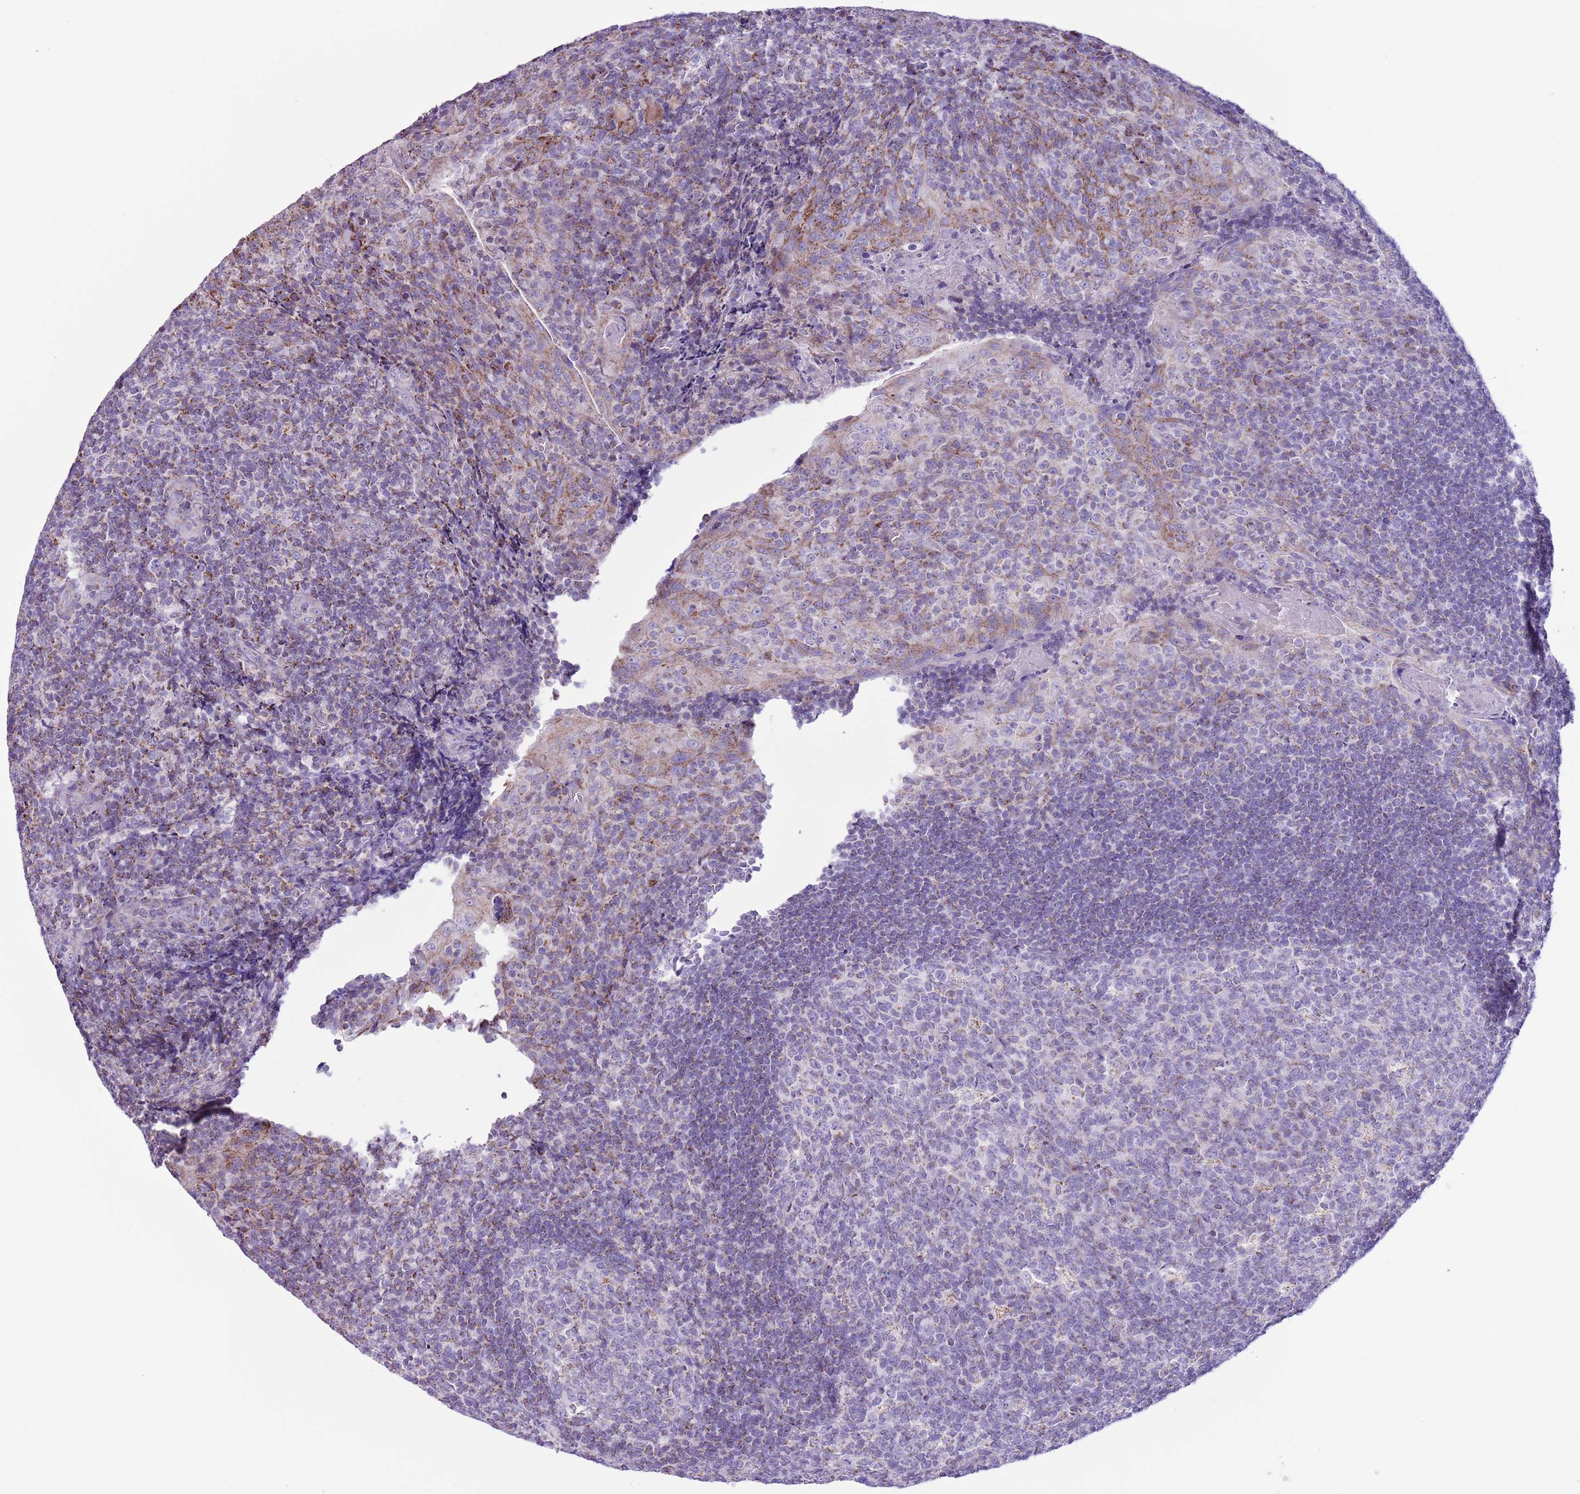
{"staining": {"intensity": "weak", "quantity": "<25%", "location": "cytoplasmic/membranous"}, "tissue": "tonsil", "cell_type": "Germinal center cells", "image_type": "normal", "snomed": [{"axis": "morphology", "description": "Normal tissue, NOS"}, {"axis": "topography", "description": "Tonsil"}], "caption": "IHC image of normal tonsil: tonsil stained with DAB (3,3'-diaminobenzidine) displays no significant protein expression in germinal center cells. (DAB immunohistochemistry (IHC), high magnification).", "gene": "ATP6V1B1", "patient": {"sex": "male", "age": 17}}